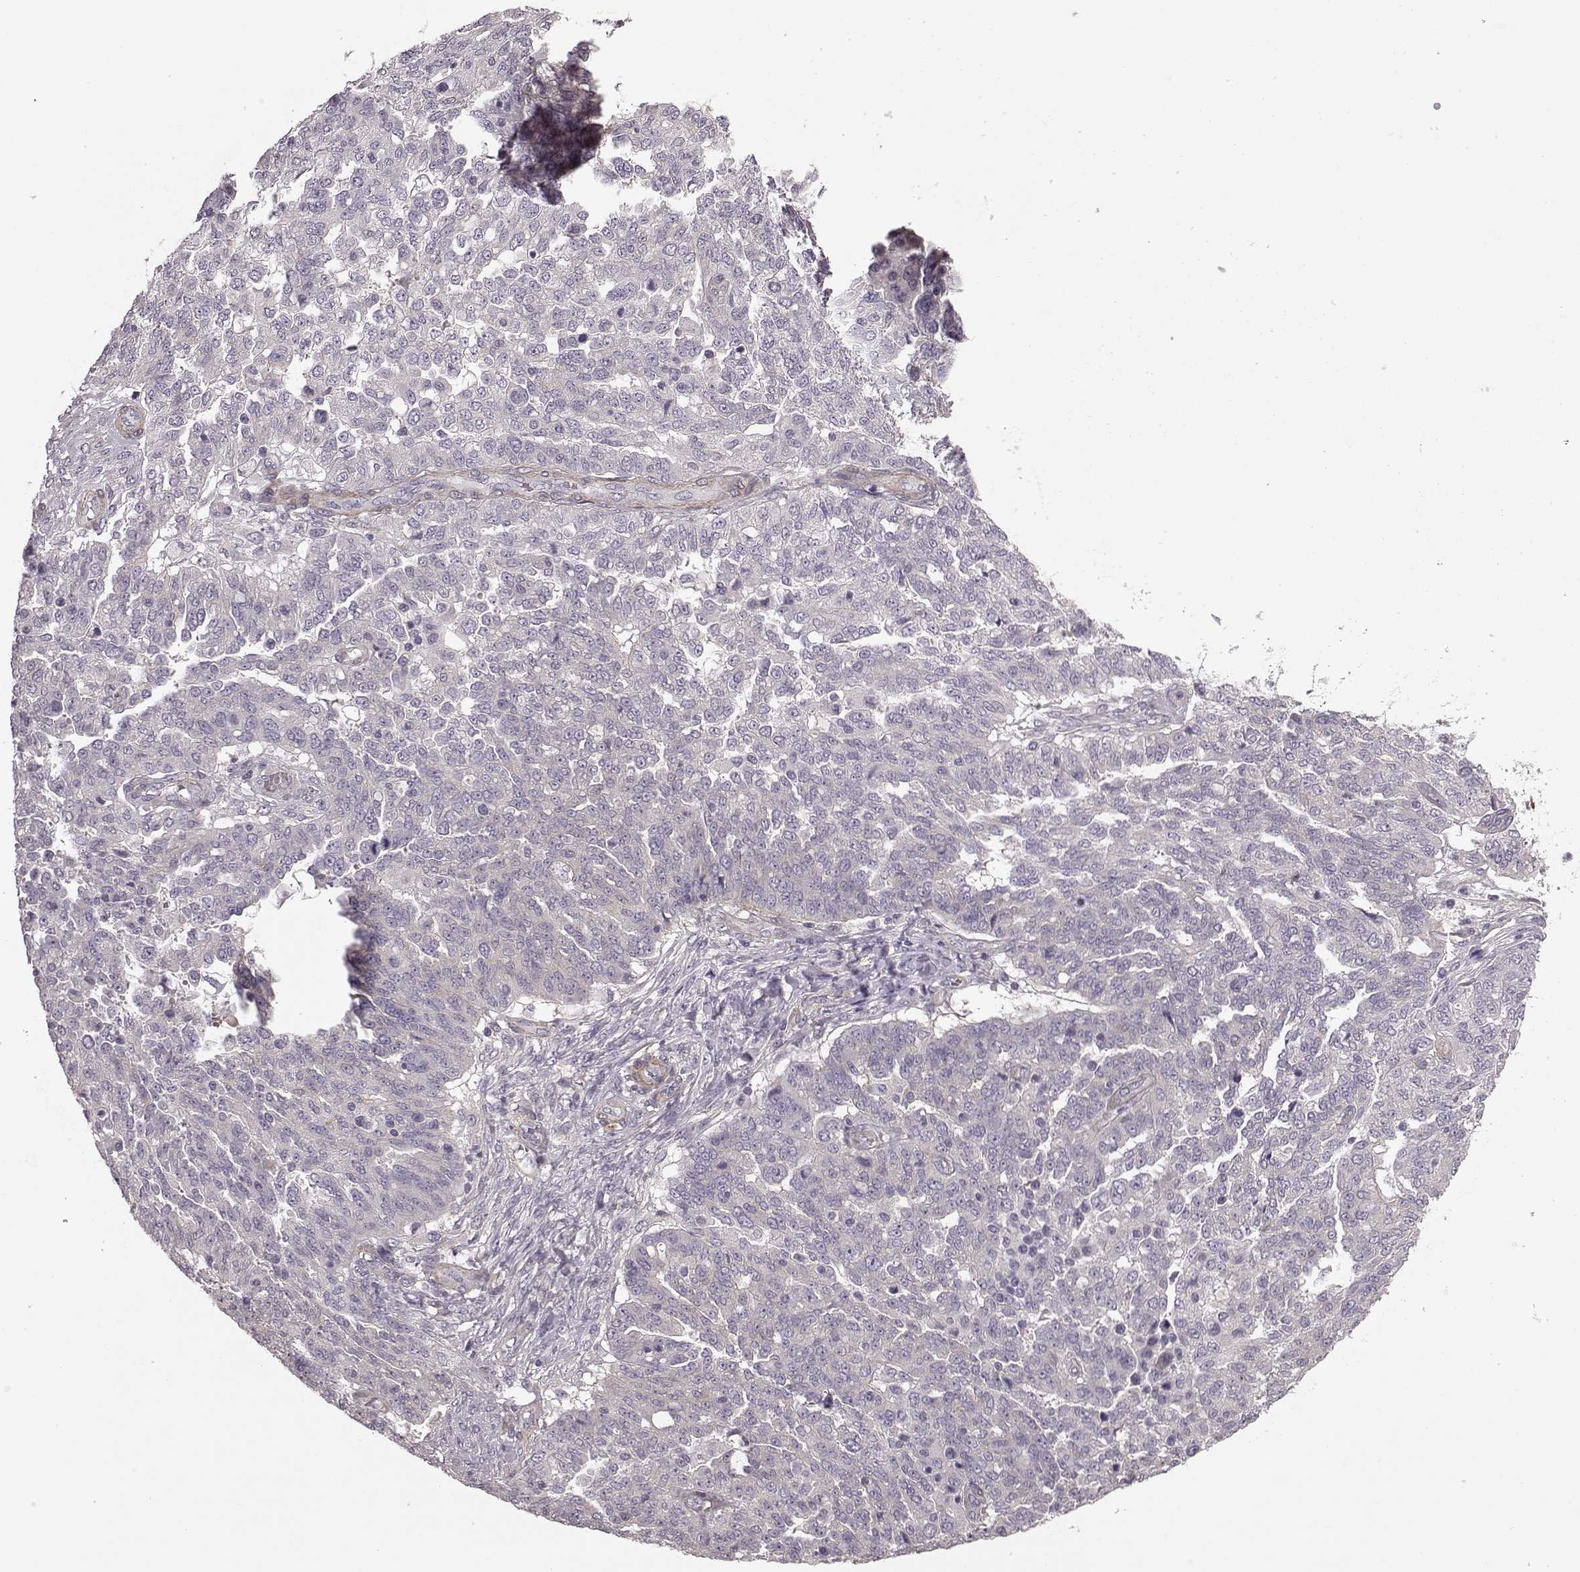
{"staining": {"intensity": "negative", "quantity": "none", "location": "none"}, "tissue": "ovarian cancer", "cell_type": "Tumor cells", "image_type": "cancer", "snomed": [{"axis": "morphology", "description": "Cystadenocarcinoma, serous, NOS"}, {"axis": "topography", "description": "Ovary"}], "caption": "This image is of serous cystadenocarcinoma (ovarian) stained with immunohistochemistry to label a protein in brown with the nuclei are counter-stained blue. There is no positivity in tumor cells. (DAB immunohistochemistry with hematoxylin counter stain).", "gene": "GRK1", "patient": {"sex": "female", "age": 67}}